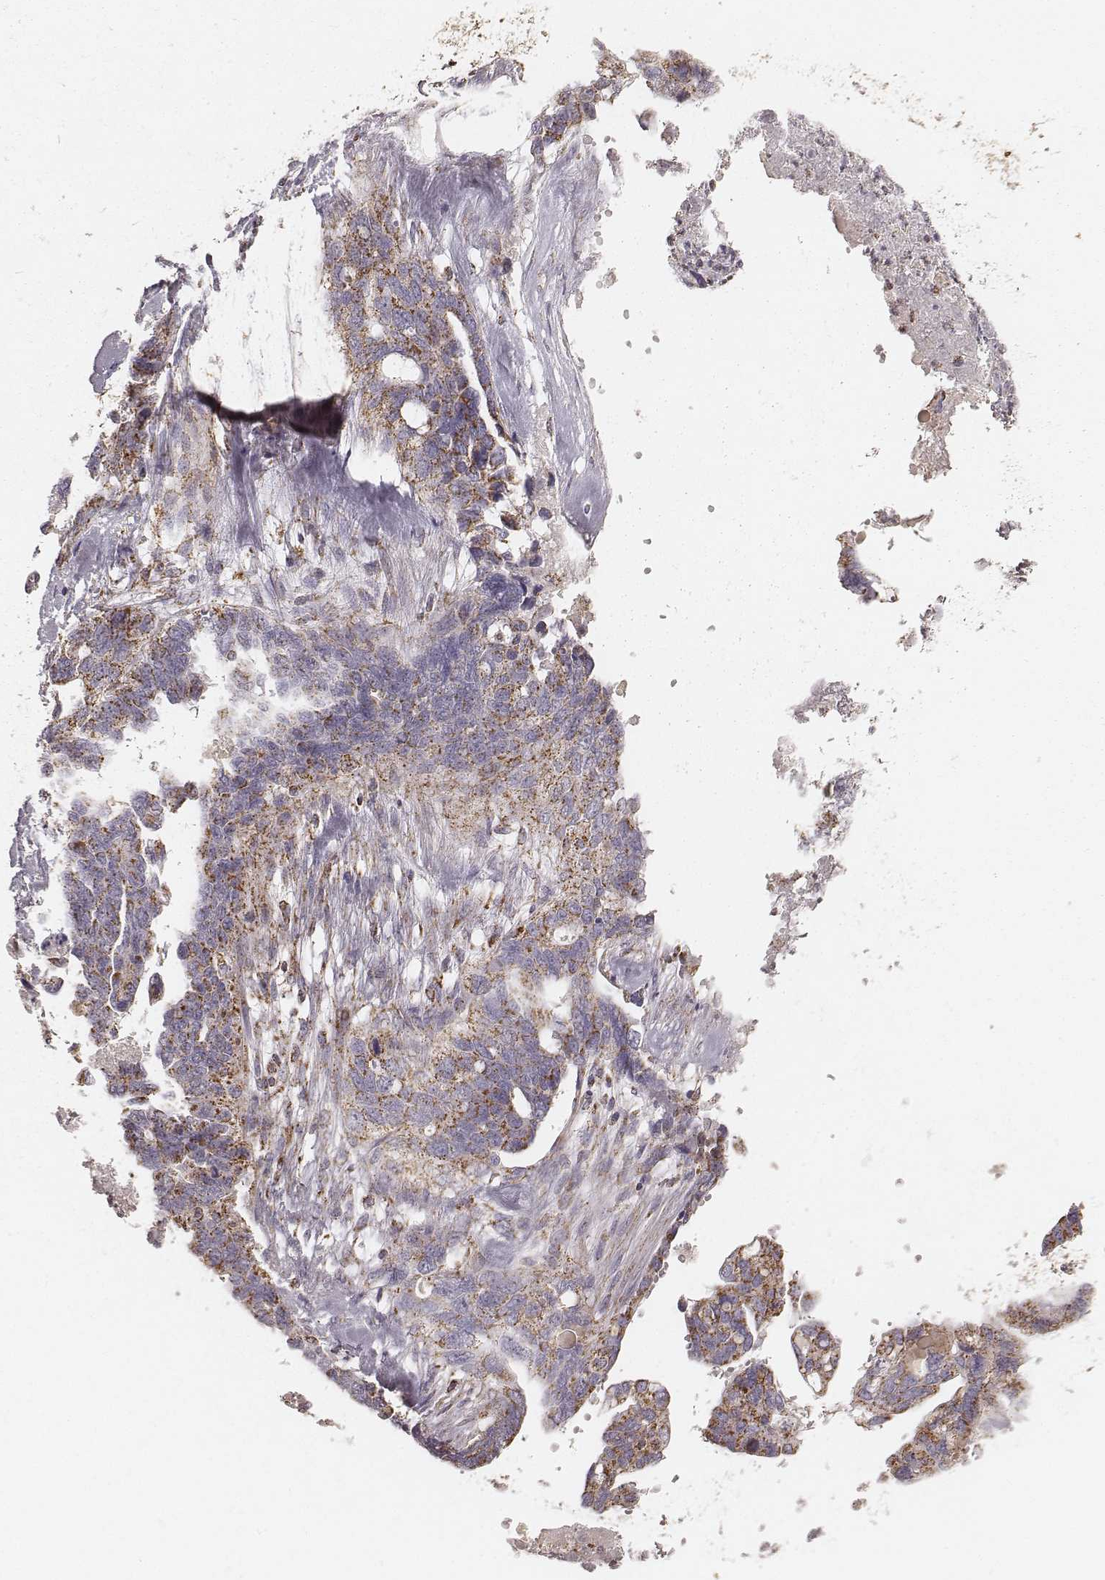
{"staining": {"intensity": "moderate", "quantity": "25%-75%", "location": "cytoplasmic/membranous"}, "tissue": "ovarian cancer", "cell_type": "Tumor cells", "image_type": "cancer", "snomed": [{"axis": "morphology", "description": "Cystadenocarcinoma, serous, NOS"}, {"axis": "topography", "description": "Ovary"}], "caption": "A brown stain shows moderate cytoplasmic/membranous positivity of a protein in ovarian serous cystadenocarcinoma tumor cells.", "gene": "CS", "patient": {"sex": "female", "age": 69}}